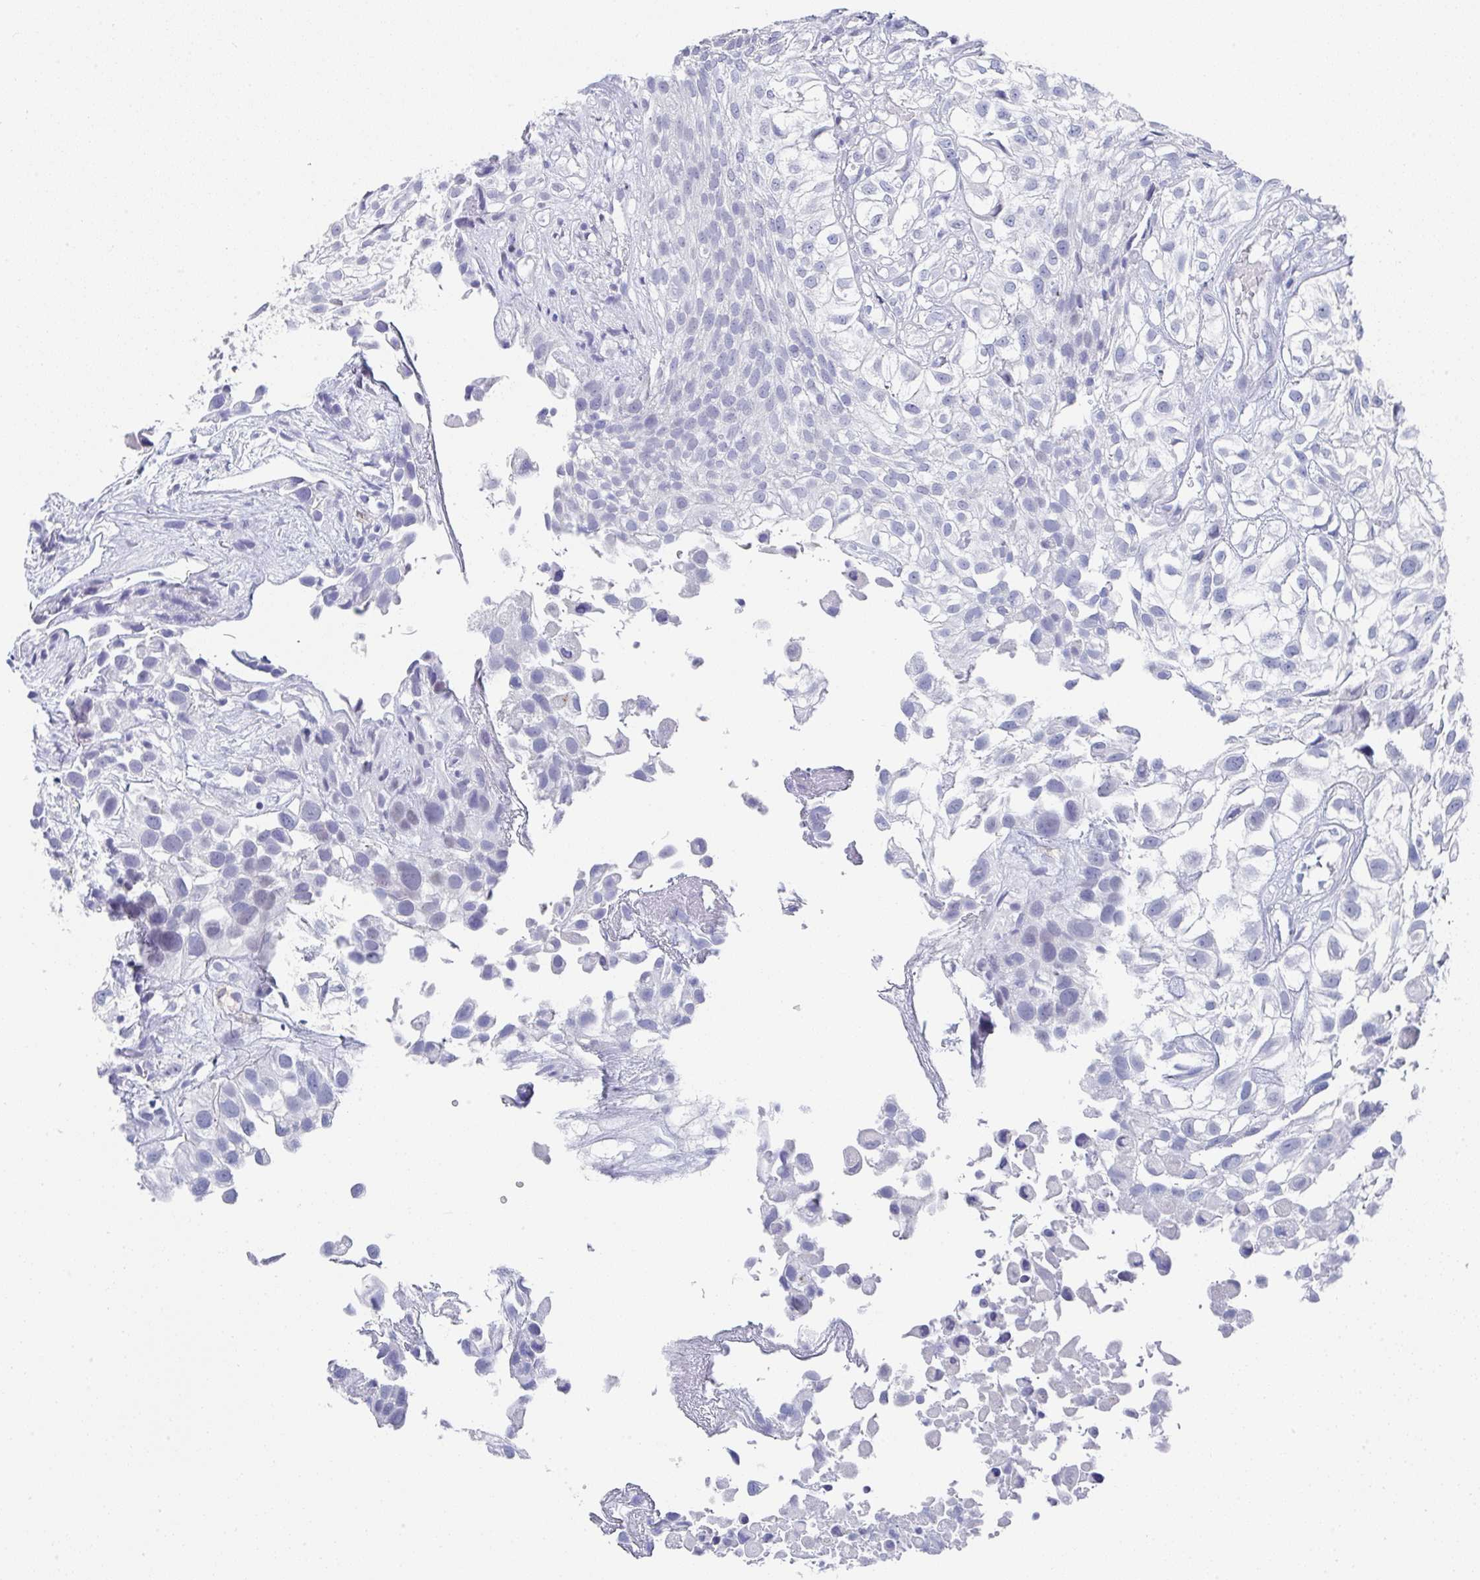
{"staining": {"intensity": "negative", "quantity": "none", "location": "none"}, "tissue": "urothelial cancer", "cell_type": "Tumor cells", "image_type": "cancer", "snomed": [{"axis": "morphology", "description": "Urothelial carcinoma, High grade"}, {"axis": "topography", "description": "Urinary bladder"}], "caption": "Tumor cells show no significant staining in high-grade urothelial carcinoma. Nuclei are stained in blue.", "gene": "TNFRSF8", "patient": {"sex": "male", "age": 56}}